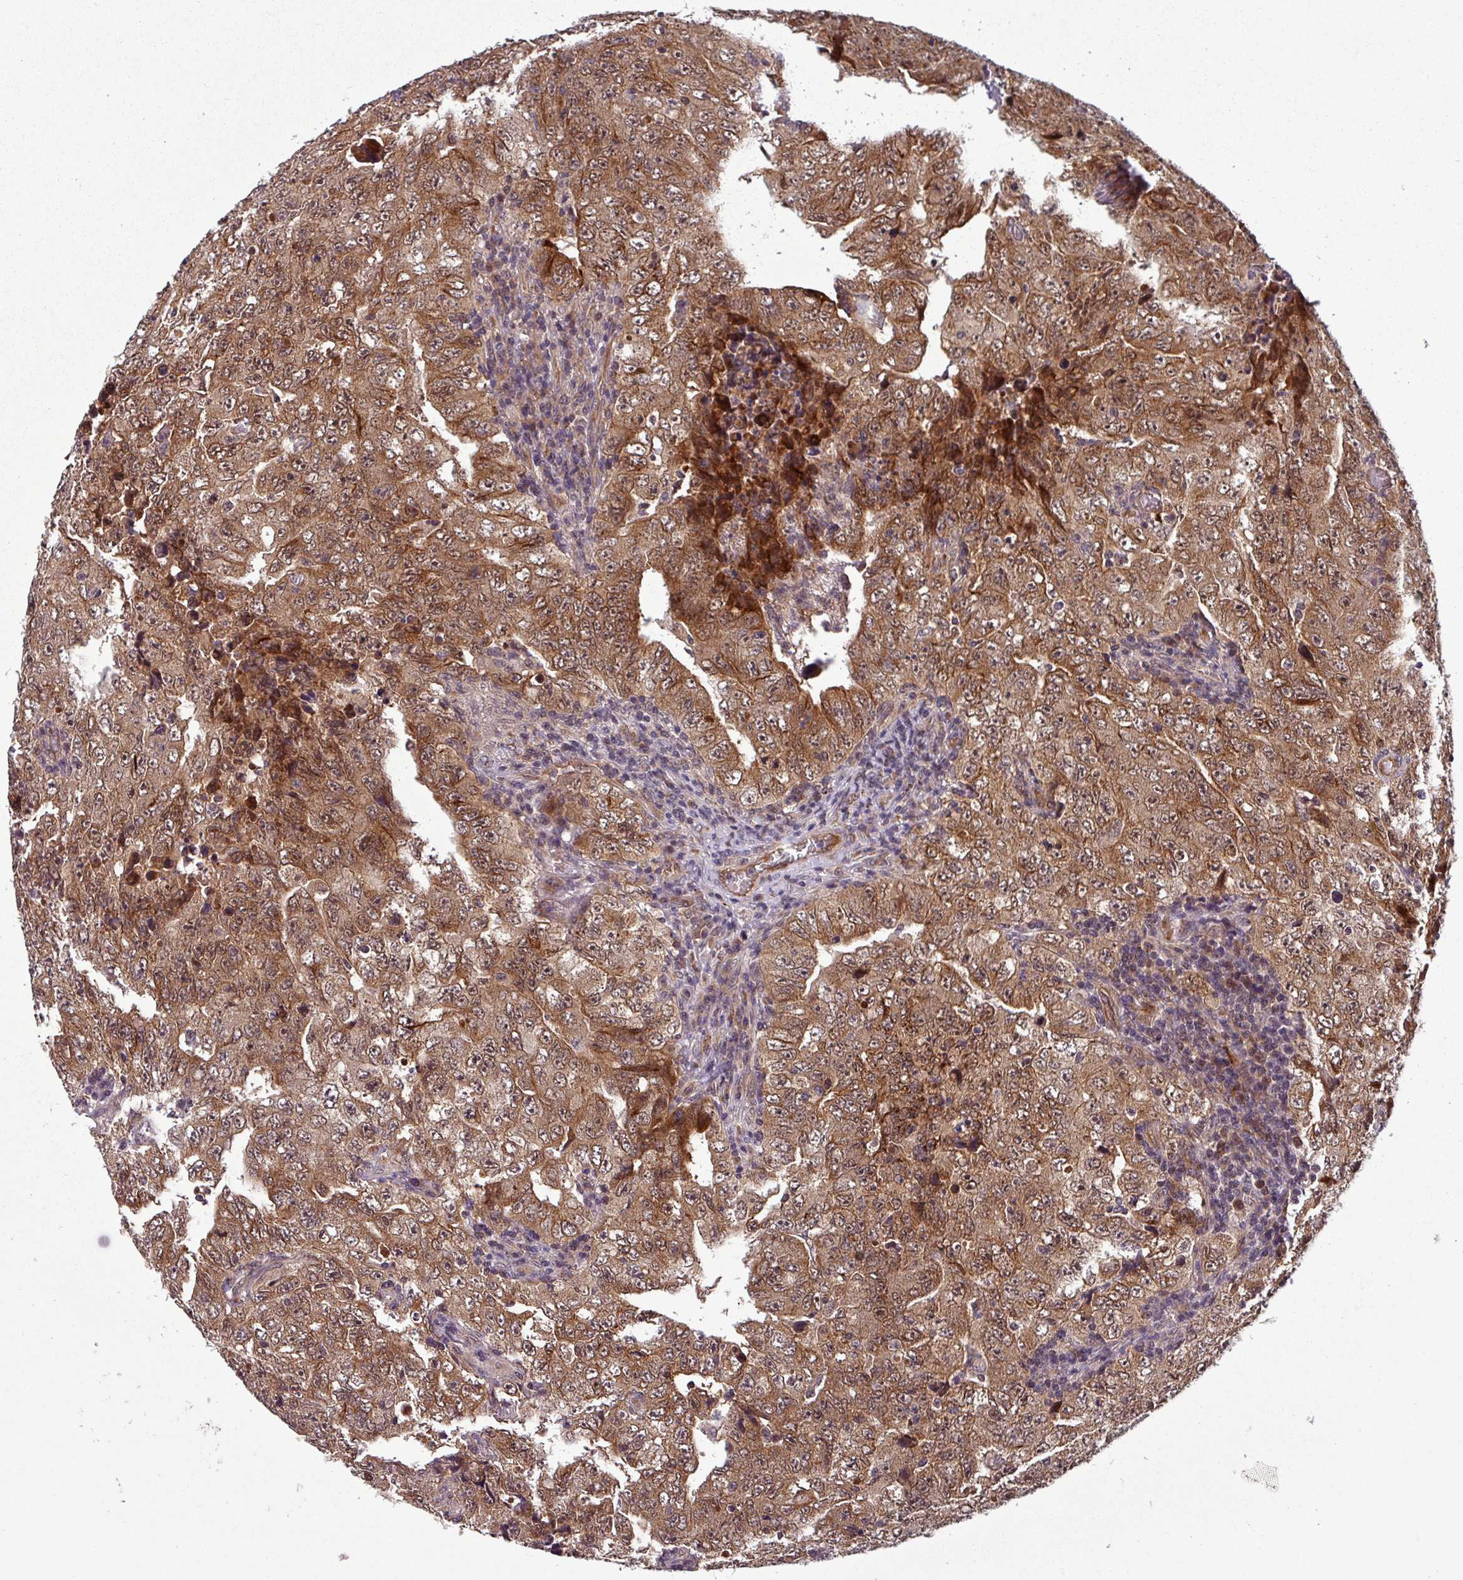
{"staining": {"intensity": "moderate", "quantity": ">75%", "location": "cytoplasmic/membranous,nuclear"}, "tissue": "testis cancer", "cell_type": "Tumor cells", "image_type": "cancer", "snomed": [{"axis": "morphology", "description": "Carcinoma, Embryonal, NOS"}, {"axis": "topography", "description": "Testis"}], "caption": "DAB immunohistochemical staining of human embryonal carcinoma (testis) exhibits moderate cytoplasmic/membranous and nuclear protein expression in about >75% of tumor cells. (DAB (3,3'-diaminobenzidine) IHC, brown staining for protein, blue staining for nuclei).", "gene": "PUS1", "patient": {"sex": "male", "age": 26}}